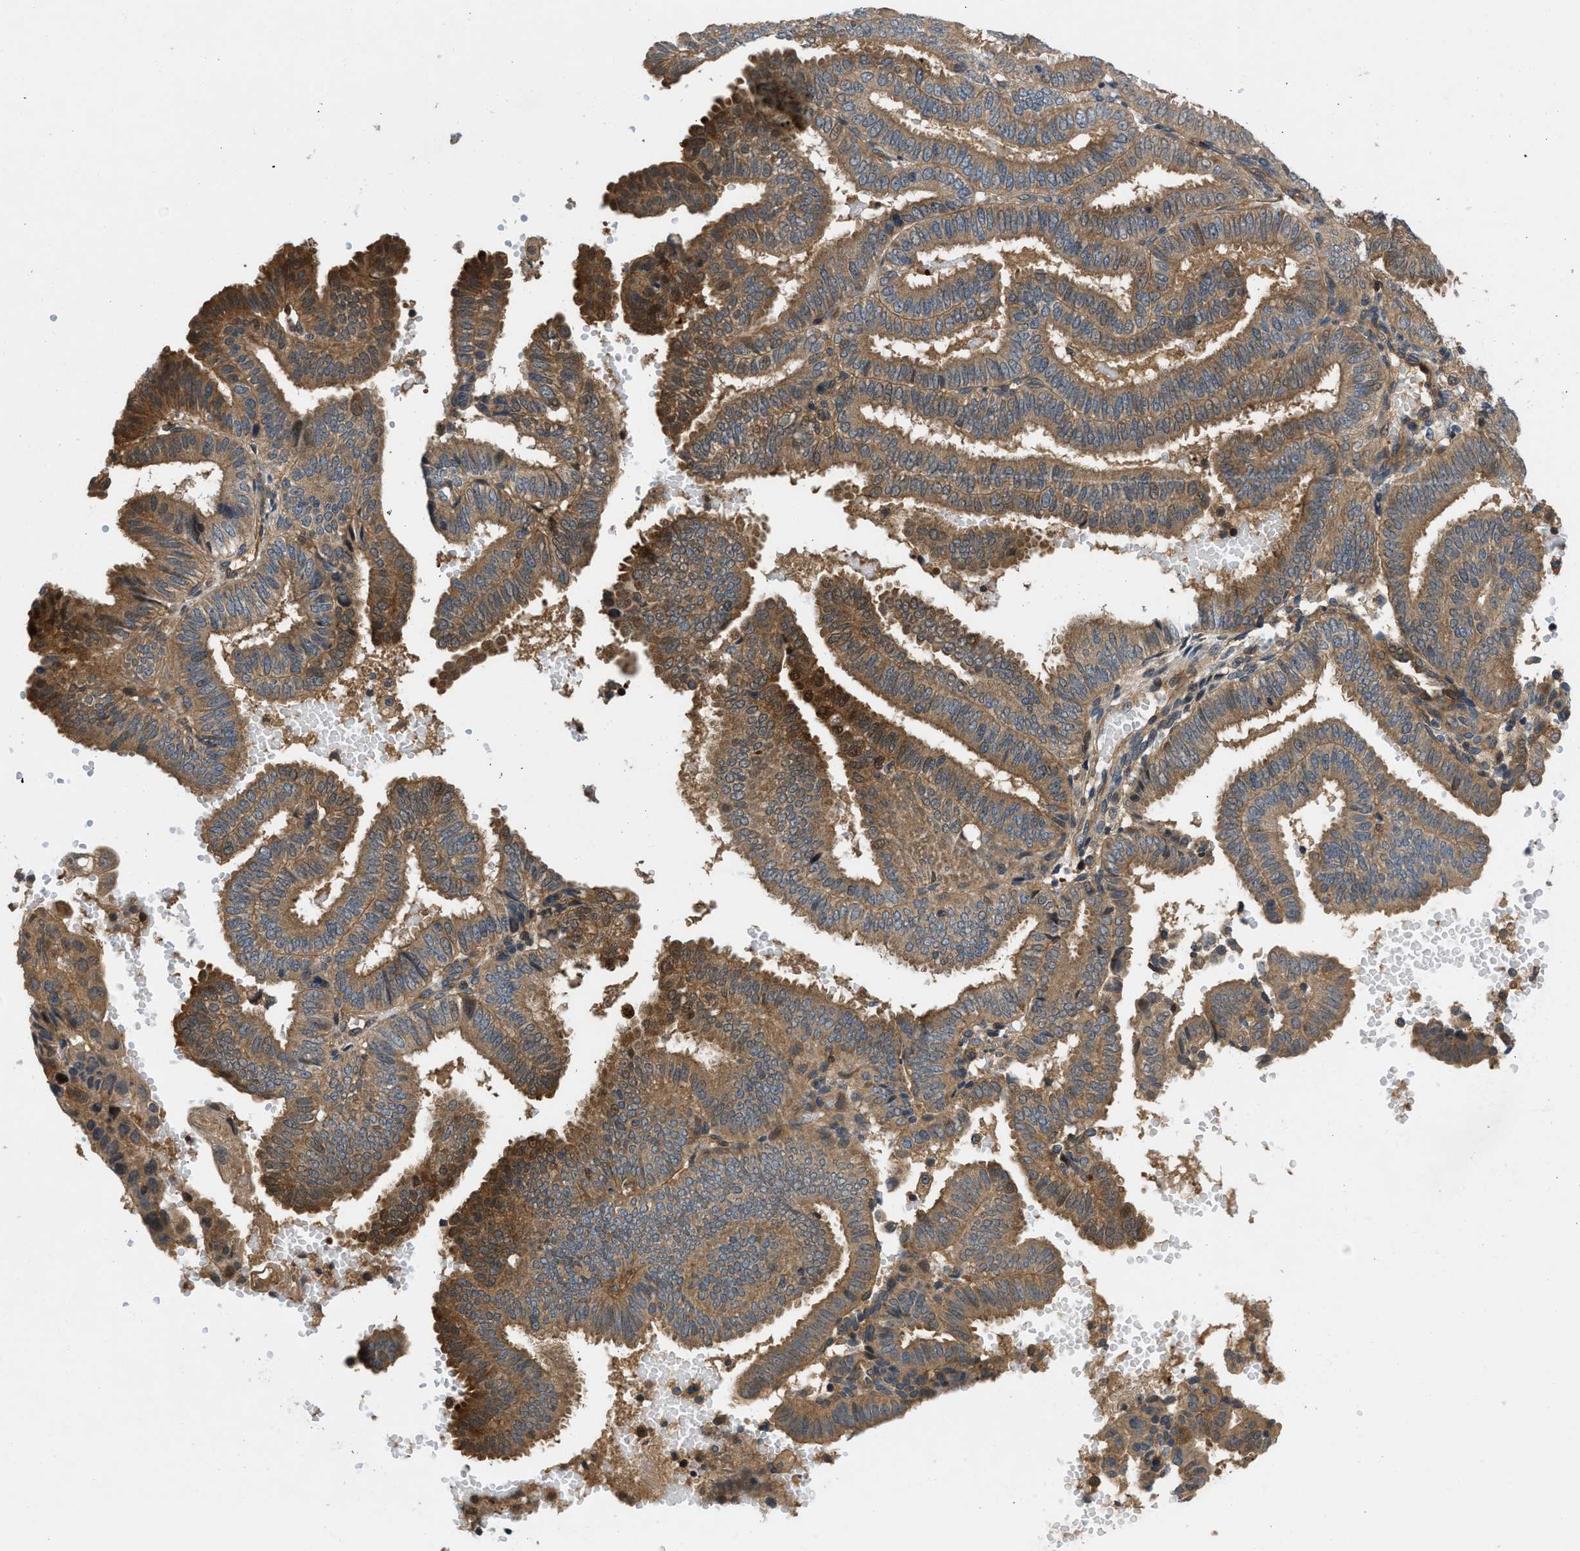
{"staining": {"intensity": "strong", "quantity": ">75%", "location": "cytoplasmic/membranous"}, "tissue": "endometrial cancer", "cell_type": "Tumor cells", "image_type": "cancer", "snomed": [{"axis": "morphology", "description": "Adenocarcinoma, NOS"}, {"axis": "topography", "description": "Endometrium"}], "caption": "Immunohistochemical staining of human endometrial cancer (adenocarcinoma) demonstrates high levels of strong cytoplasmic/membranous protein positivity in about >75% of tumor cells. (IHC, brightfield microscopy, high magnification).", "gene": "GPR31", "patient": {"sex": "female", "age": 58}}